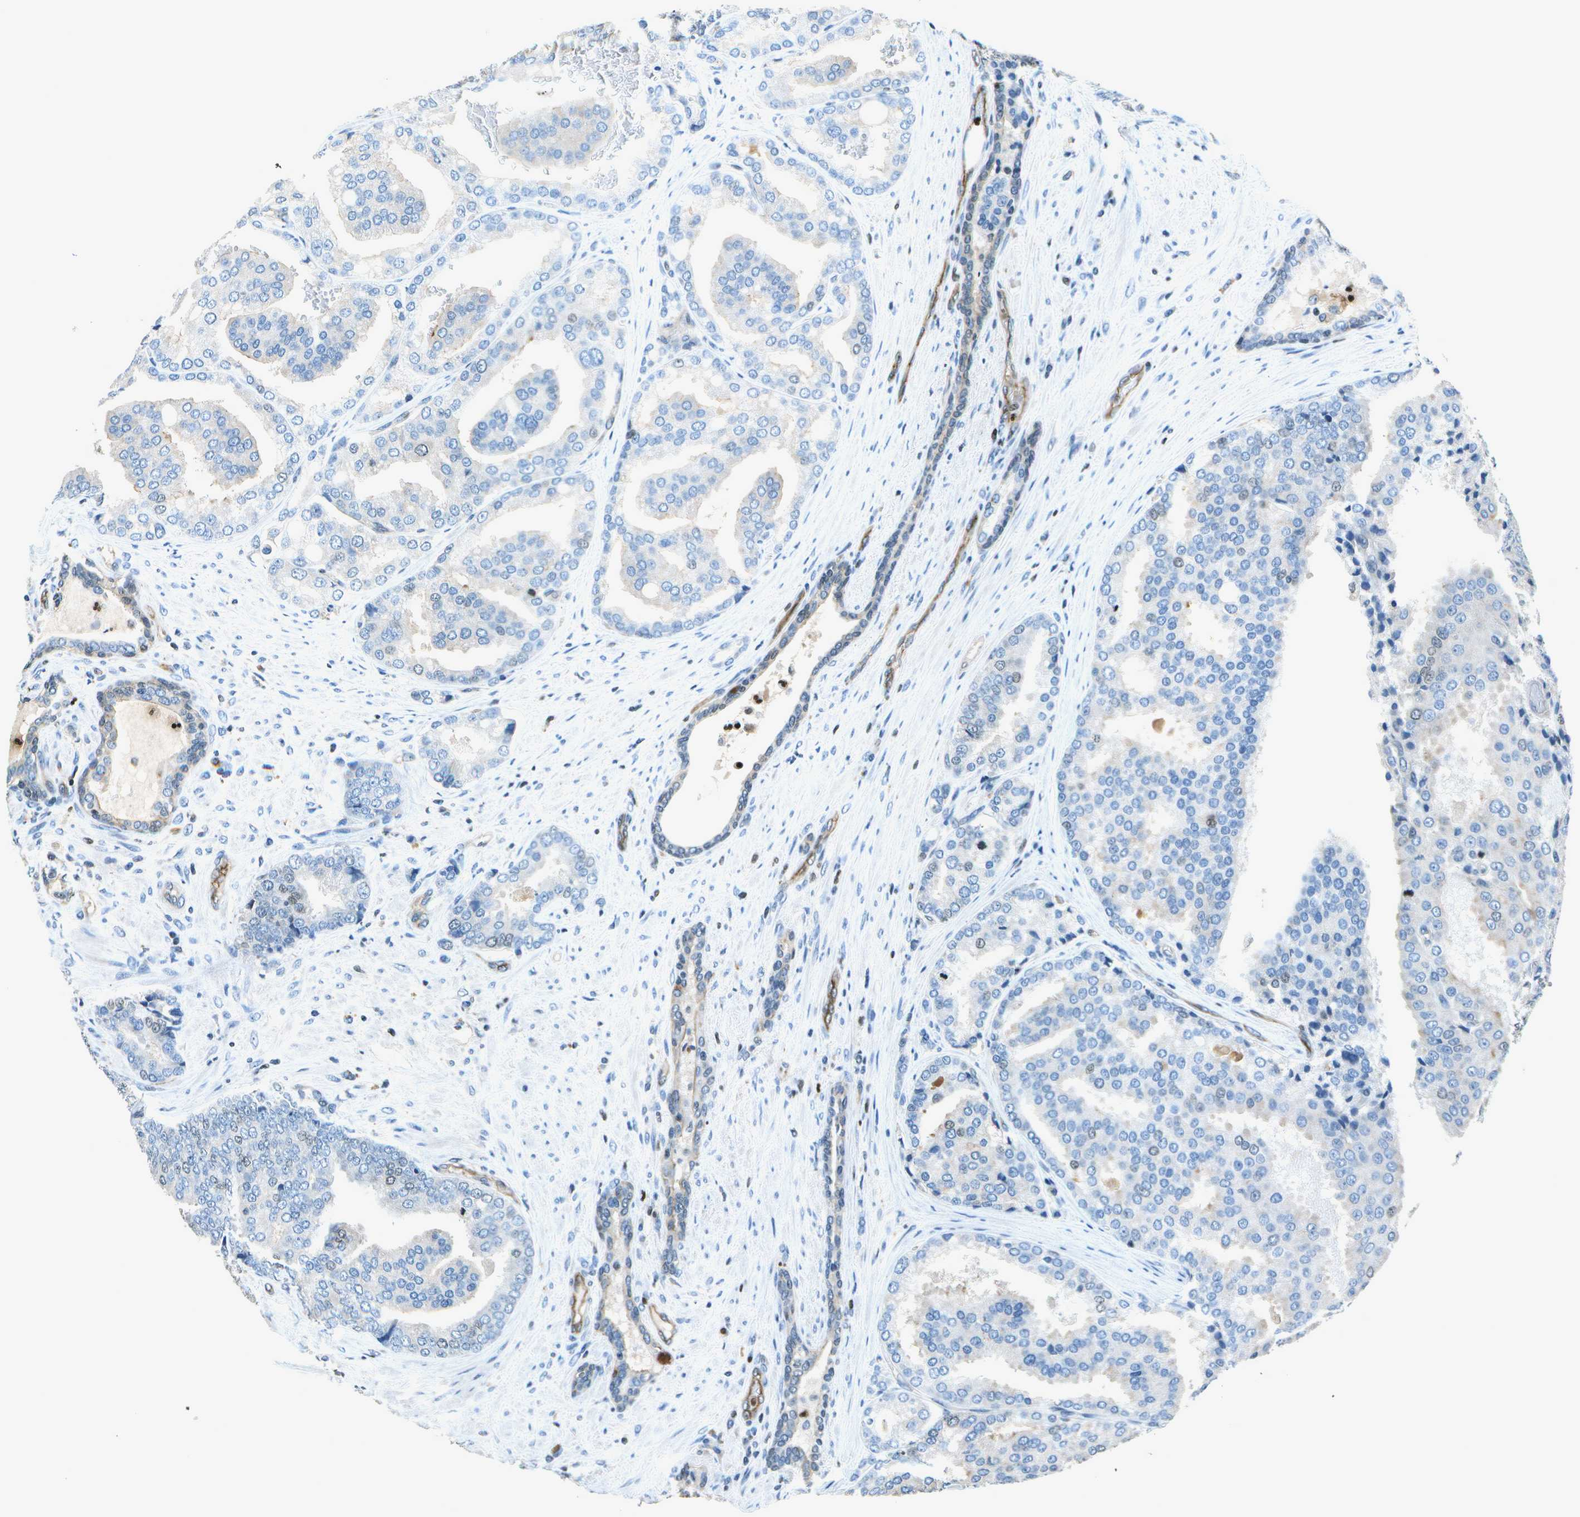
{"staining": {"intensity": "negative", "quantity": "none", "location": "none"}, "tissue": "prostate cancer", "cell_type": "Tumor cells", "image_type": "cancer", "snomed": [{"axis": "morphology", "description": "Adenocarcinoma, High grade"}, {"axis": "topography", "description": "Prostate"}], "caption": "An immunohistochemistry micrograph of high-grade adenocarcinoma (prostate) is shown. There is no staining in tumor cells of high-grade adenocarcinoma (prostate). (DAB IHC with hematoxylin counter stain).", "gene": "PDLIM1", "patient": {"sex": "male", "age": 50}}